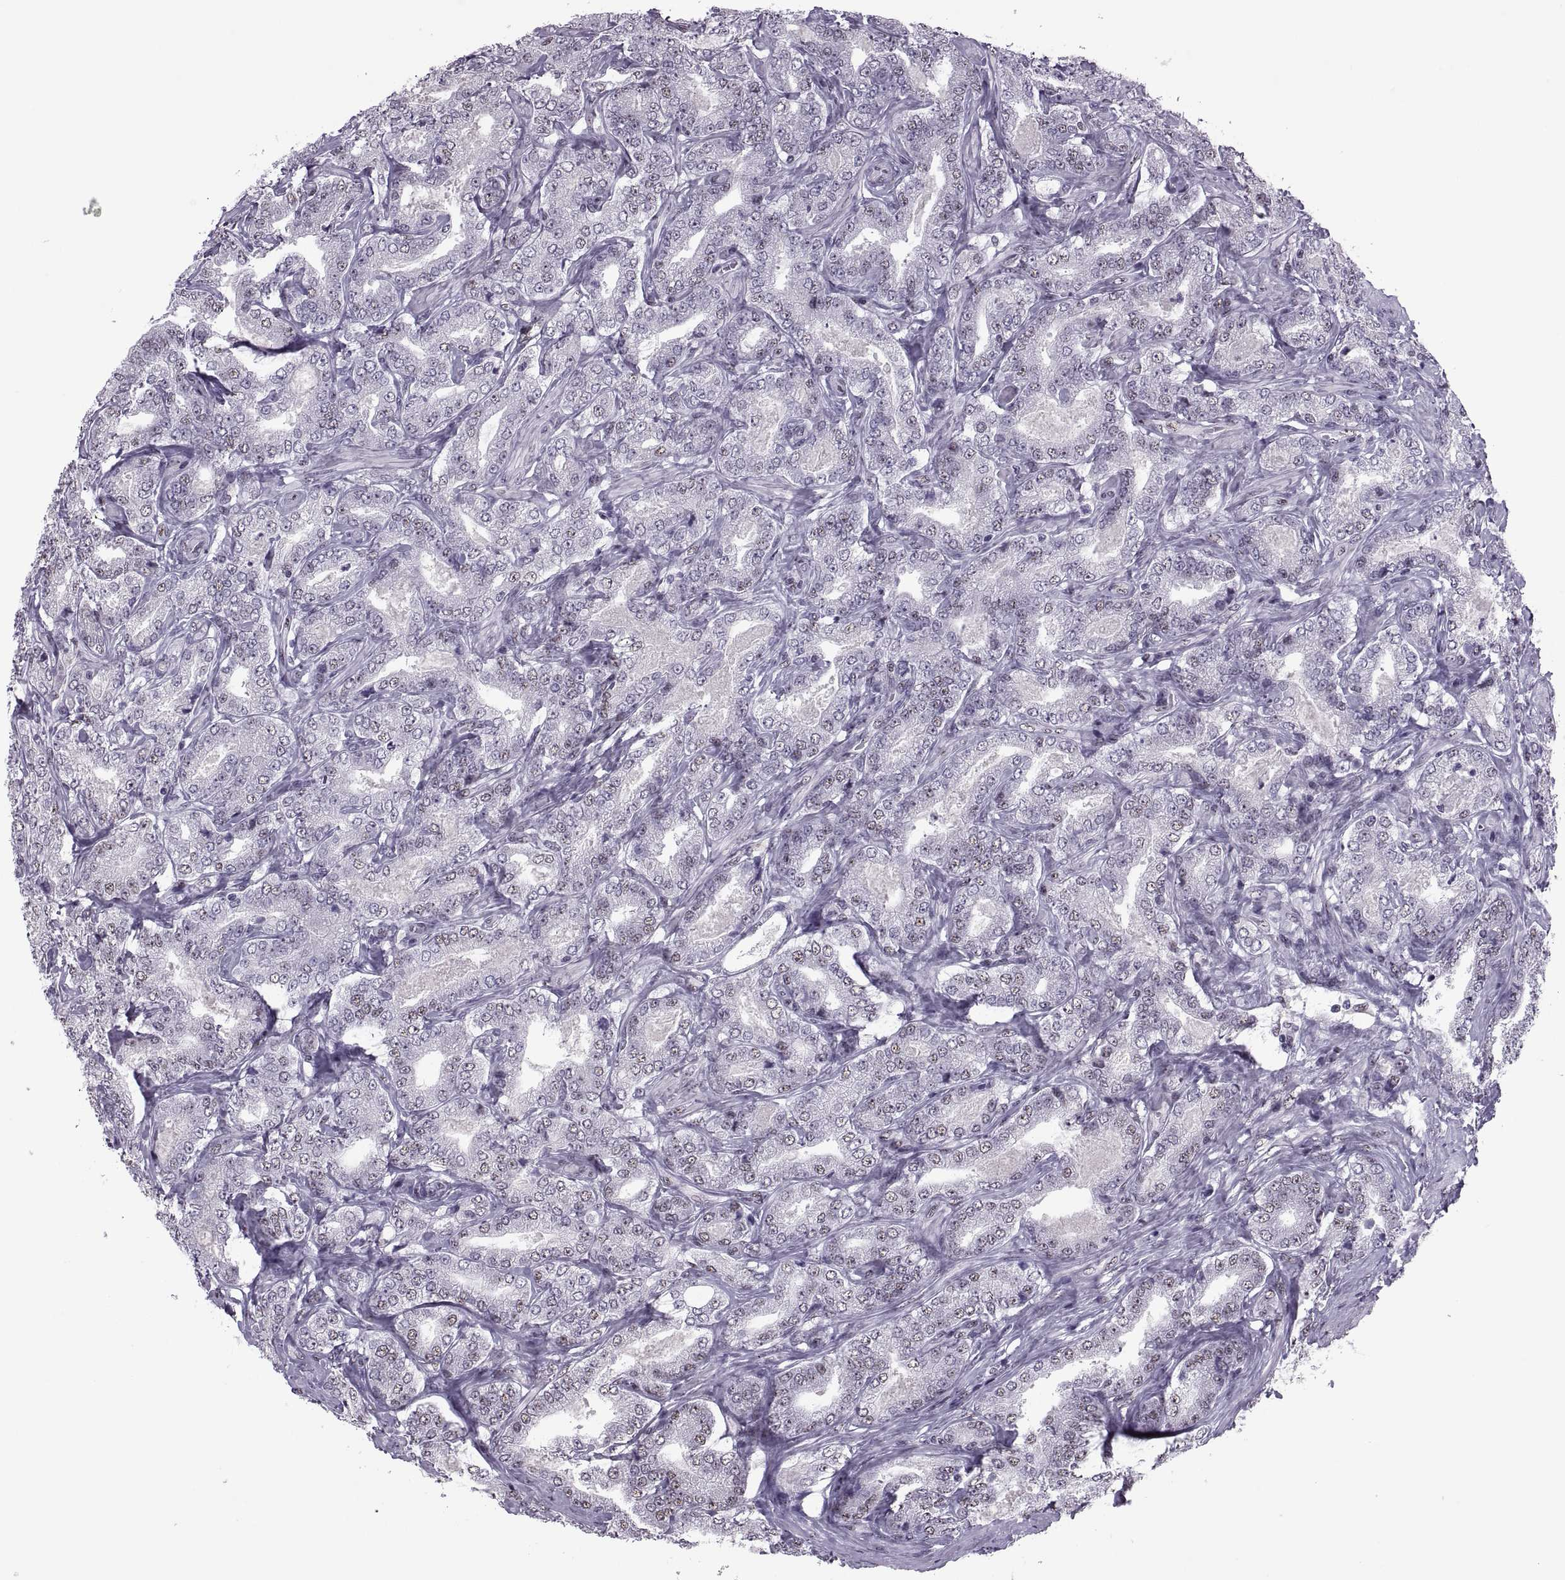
{"staining": {"intensity": "weak", "quantity": "<25%", "location": "nuclear"}, "tissue": "prostate cancer", "cell_type": "Tumor cells", "image_type": "cancer", "snomed": [{"axis": "morphology", "description": "Adenocarcinoma, NOS"}, {"axis": "topography", "description": "Prostate"}], "caption": "IHC image of human prostate cancer stained for a protein (brown), which demonstrates no expression in tumor cells.", "gene": "MAGEA4", "patient": {"sex": "male", "age": 64}}